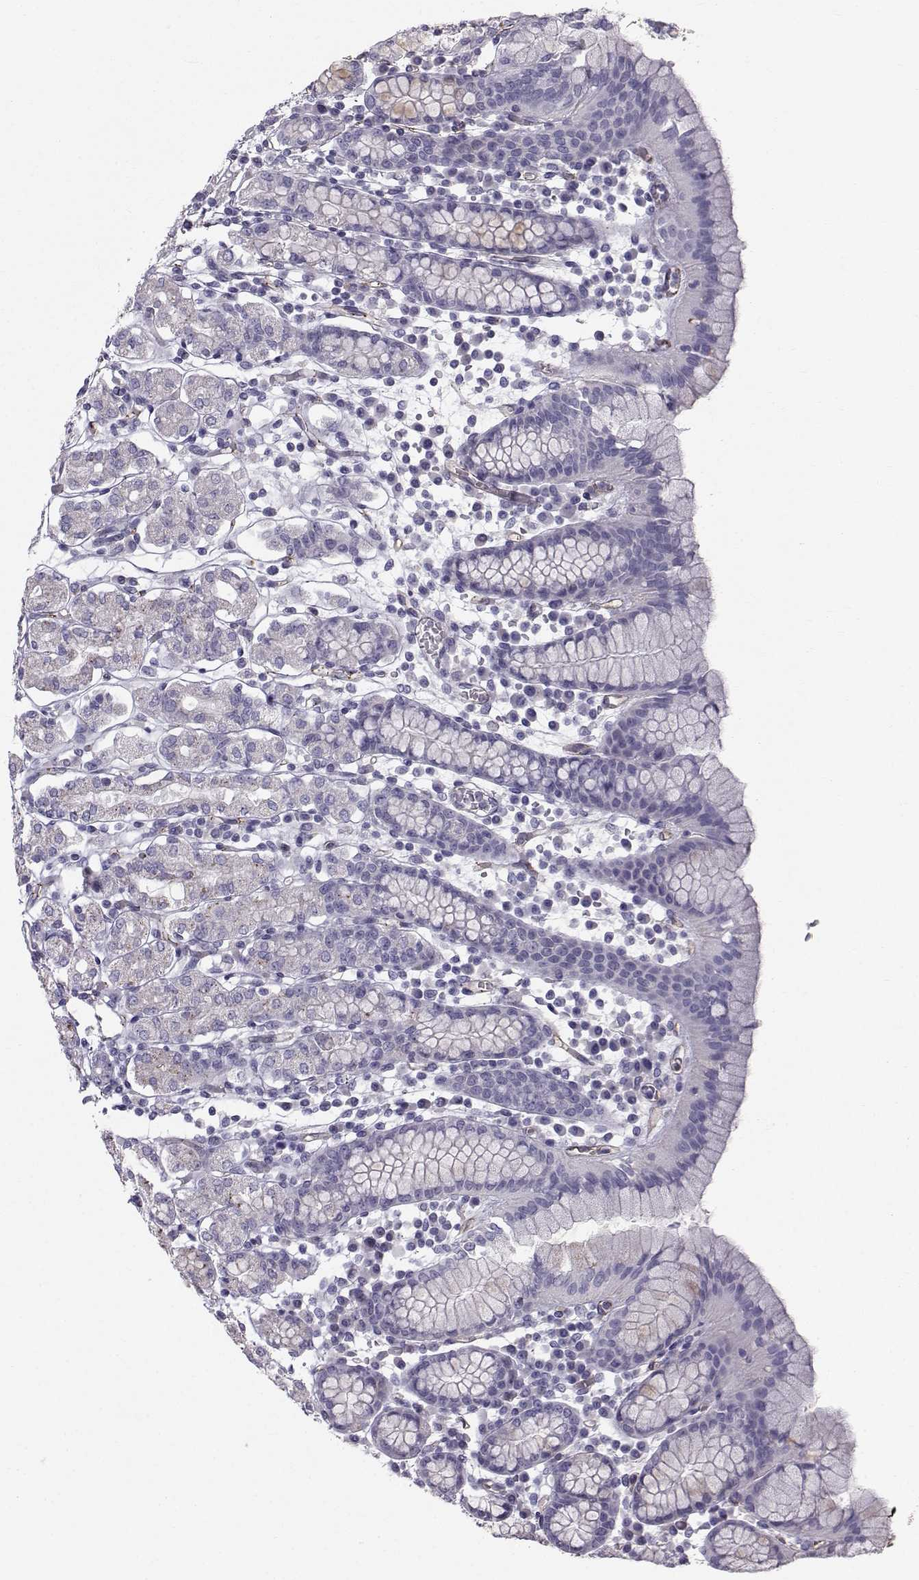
{"staining": {"intensity": "negative", "quantity": "none", "location": "none"}, "tissue": "stomach", "cell_type": "Glandular cells", "image_type": "normal", "snomed": [{"axis": "morphology", "description": "Normal tissue, NOS"}, {"axis": "topography", "description": "Stomach, upper"}, {"axis": "topography", "description": "Stomach"}], "caption": "This is an IHC micrograph of benign human stomach. There is no staining in glandular cells.", "gene": "CALCR", "patient": {"sex": "male", "age": 62}}